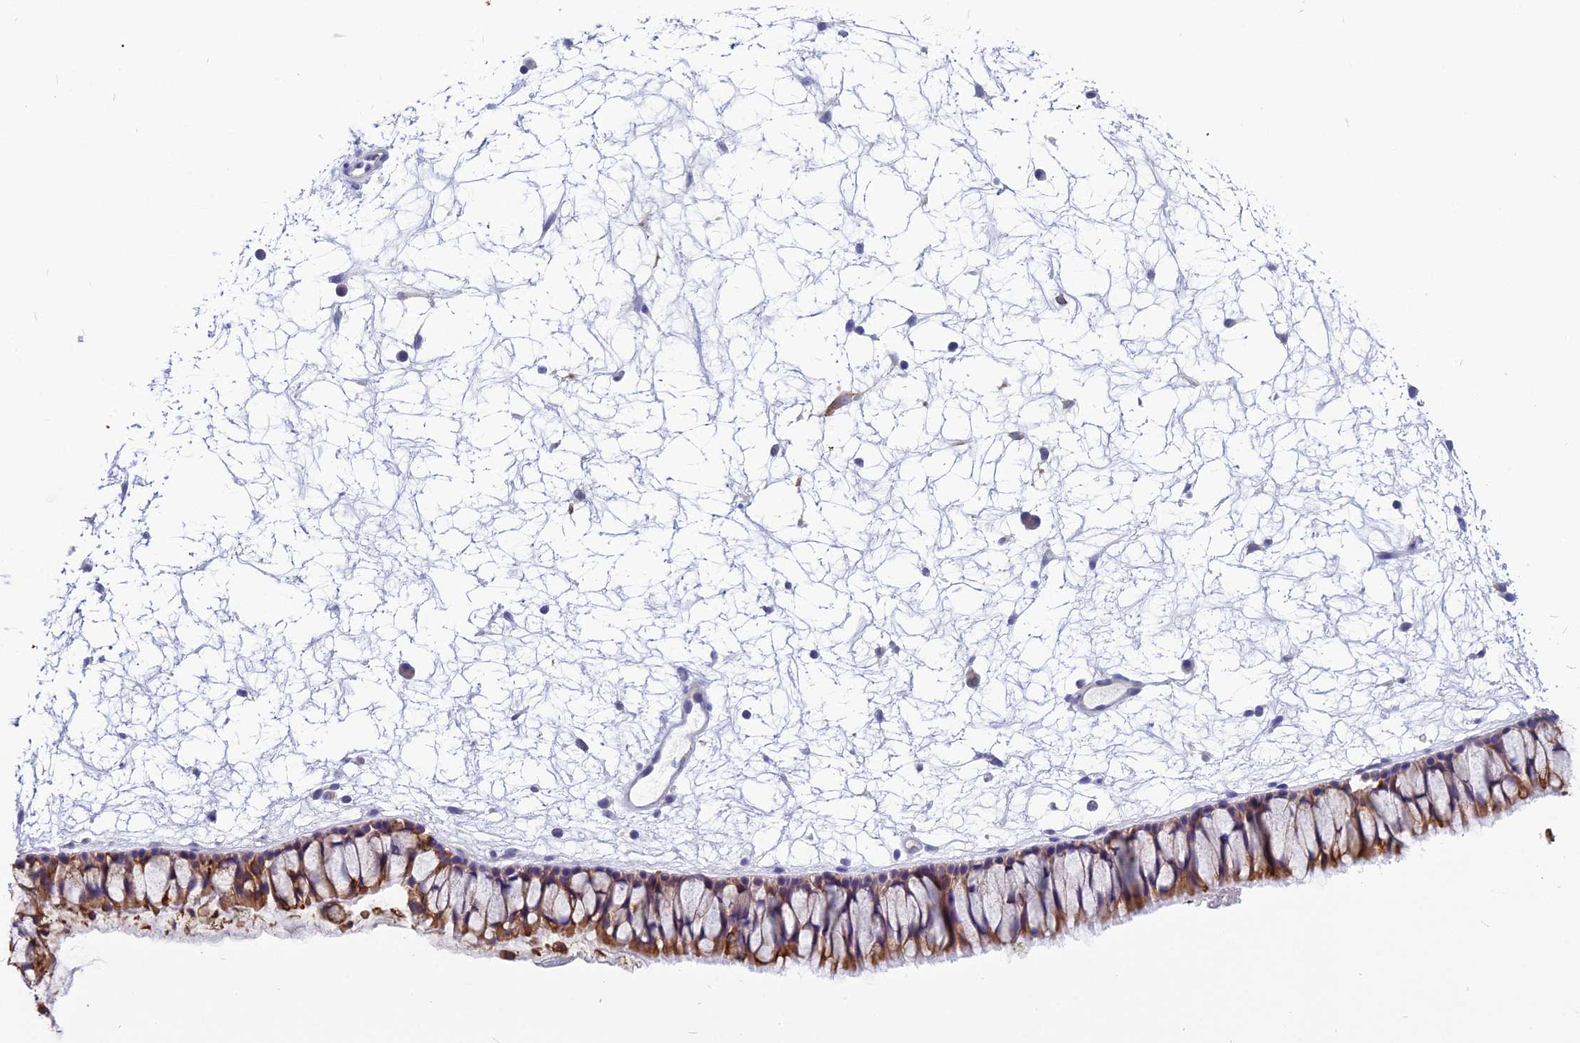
{"staining": {"intensity": "moderate", "quantity": "25%-75%", "location": "cytoplasmic/membranous"}, "tissue": "nasopharynx", "cell_type": "Respiratory epithelial cells", "image_type": "normal", "snomed": [{"axis": "morphology", "description": "Normal tissue, NOS"}, {"axis": "topography", "description": "Nasopharynx"}], "caption": "A medium amount of moderate cytoplasmic/membranous positivity is seen in about 25%-75% of respiratory epithelial cells in normal nasopharynx.", "gene": "RBM41", "patient": {"sex": "male", "age": 64}}